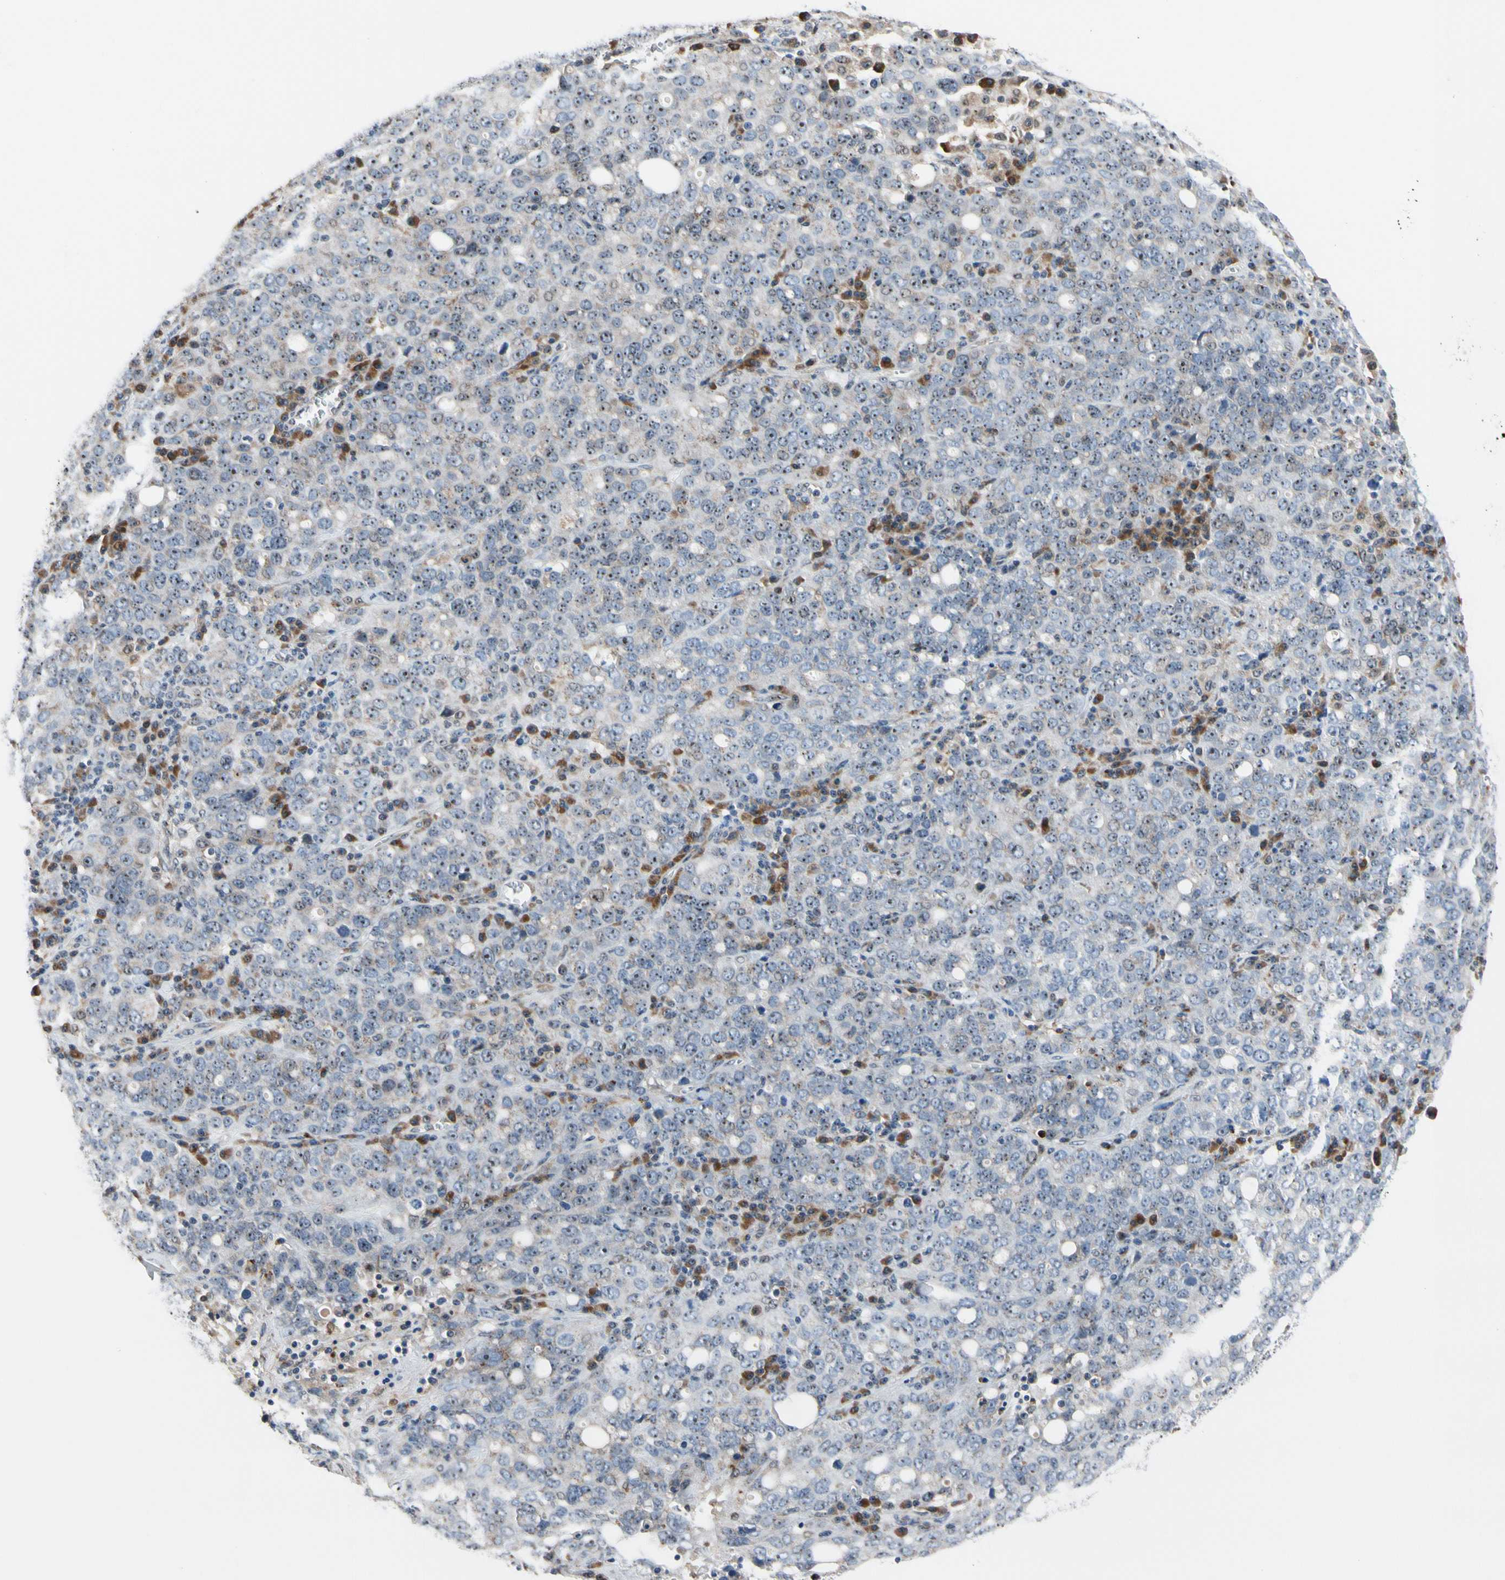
{"staining": {"intensity": "weak", "quantity": ">75%", "location": "cytoplasmic/membranous"}, "tissue": "ovarian cancer", "cell_type": "Tumor cells", "image_type": "cancer", "snomed": [{"axis": "morphology", "description": "Carcinoma, endometroid"}, {"axis": "topography", "description": "Ovary"}], "caption": "Approximately >75% of tumor cells in human ovarian cancer (endometroid carcinoma) display weak cytoplasmic/membranous protein expression as visualized by brown immunohistochemical staining.", "gene": "TMED7", "patient": {"sex": "female", "age": 62}}